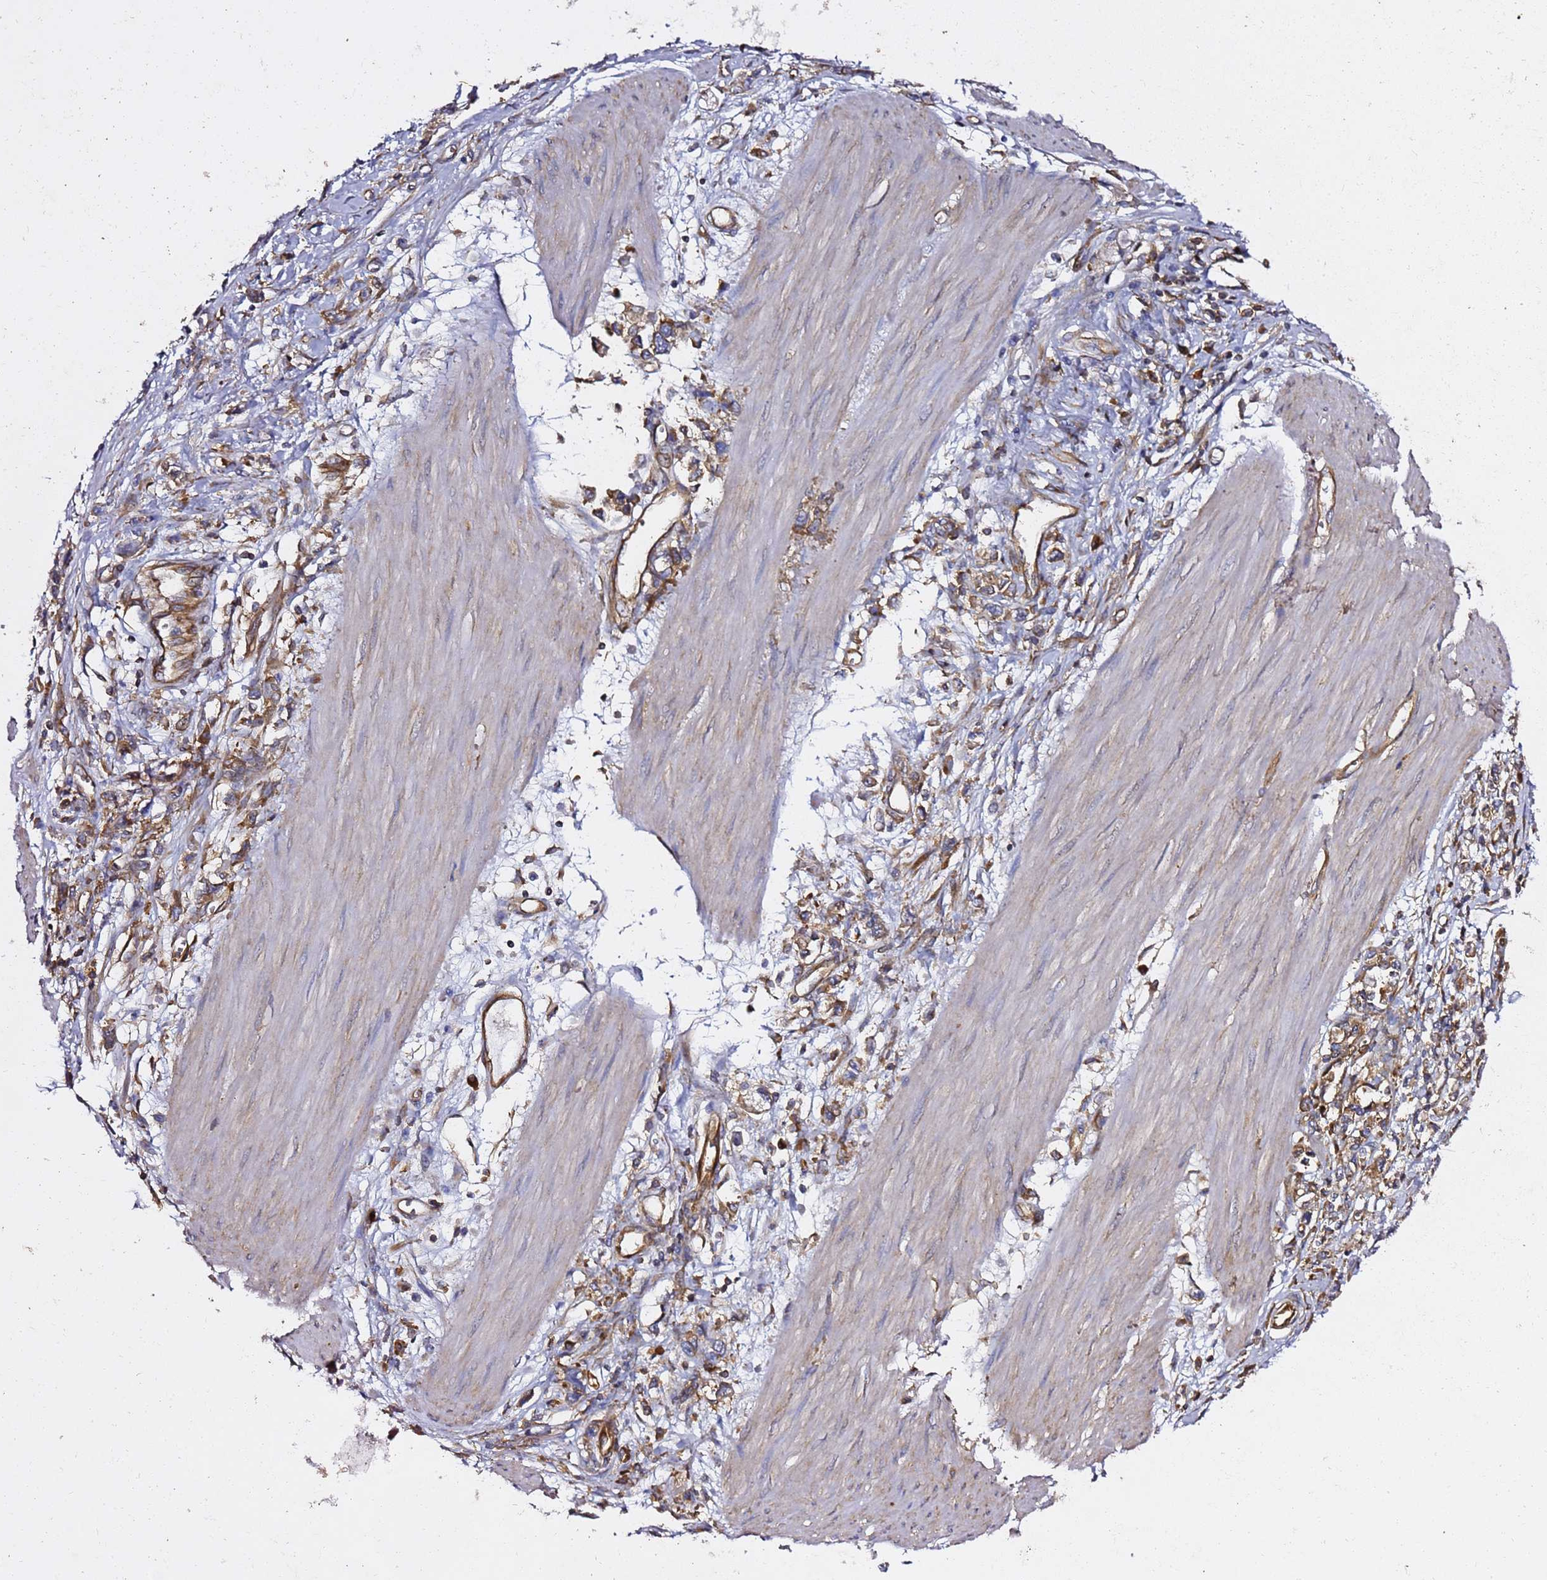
{"staining": {"intensity": "moderate", "quantity": ">75%", "location": "cytoplasmic/membranous"}, "tissue": "stomach cancer", "cell_type": "Tumor cells", "image_type": "cancer", "snomed": [{"axis": "morphology", "description": "Adenocarcinoma, NOS"}, {"axis": "topography", "description": "Stomach"}], "caption": "Stomach cancer stained for a protein shows moderate cytoplasmic/membranous positivity in tumor cells.", "gene": "TPST1", "patient": {"sex": "female", "age": 76}}